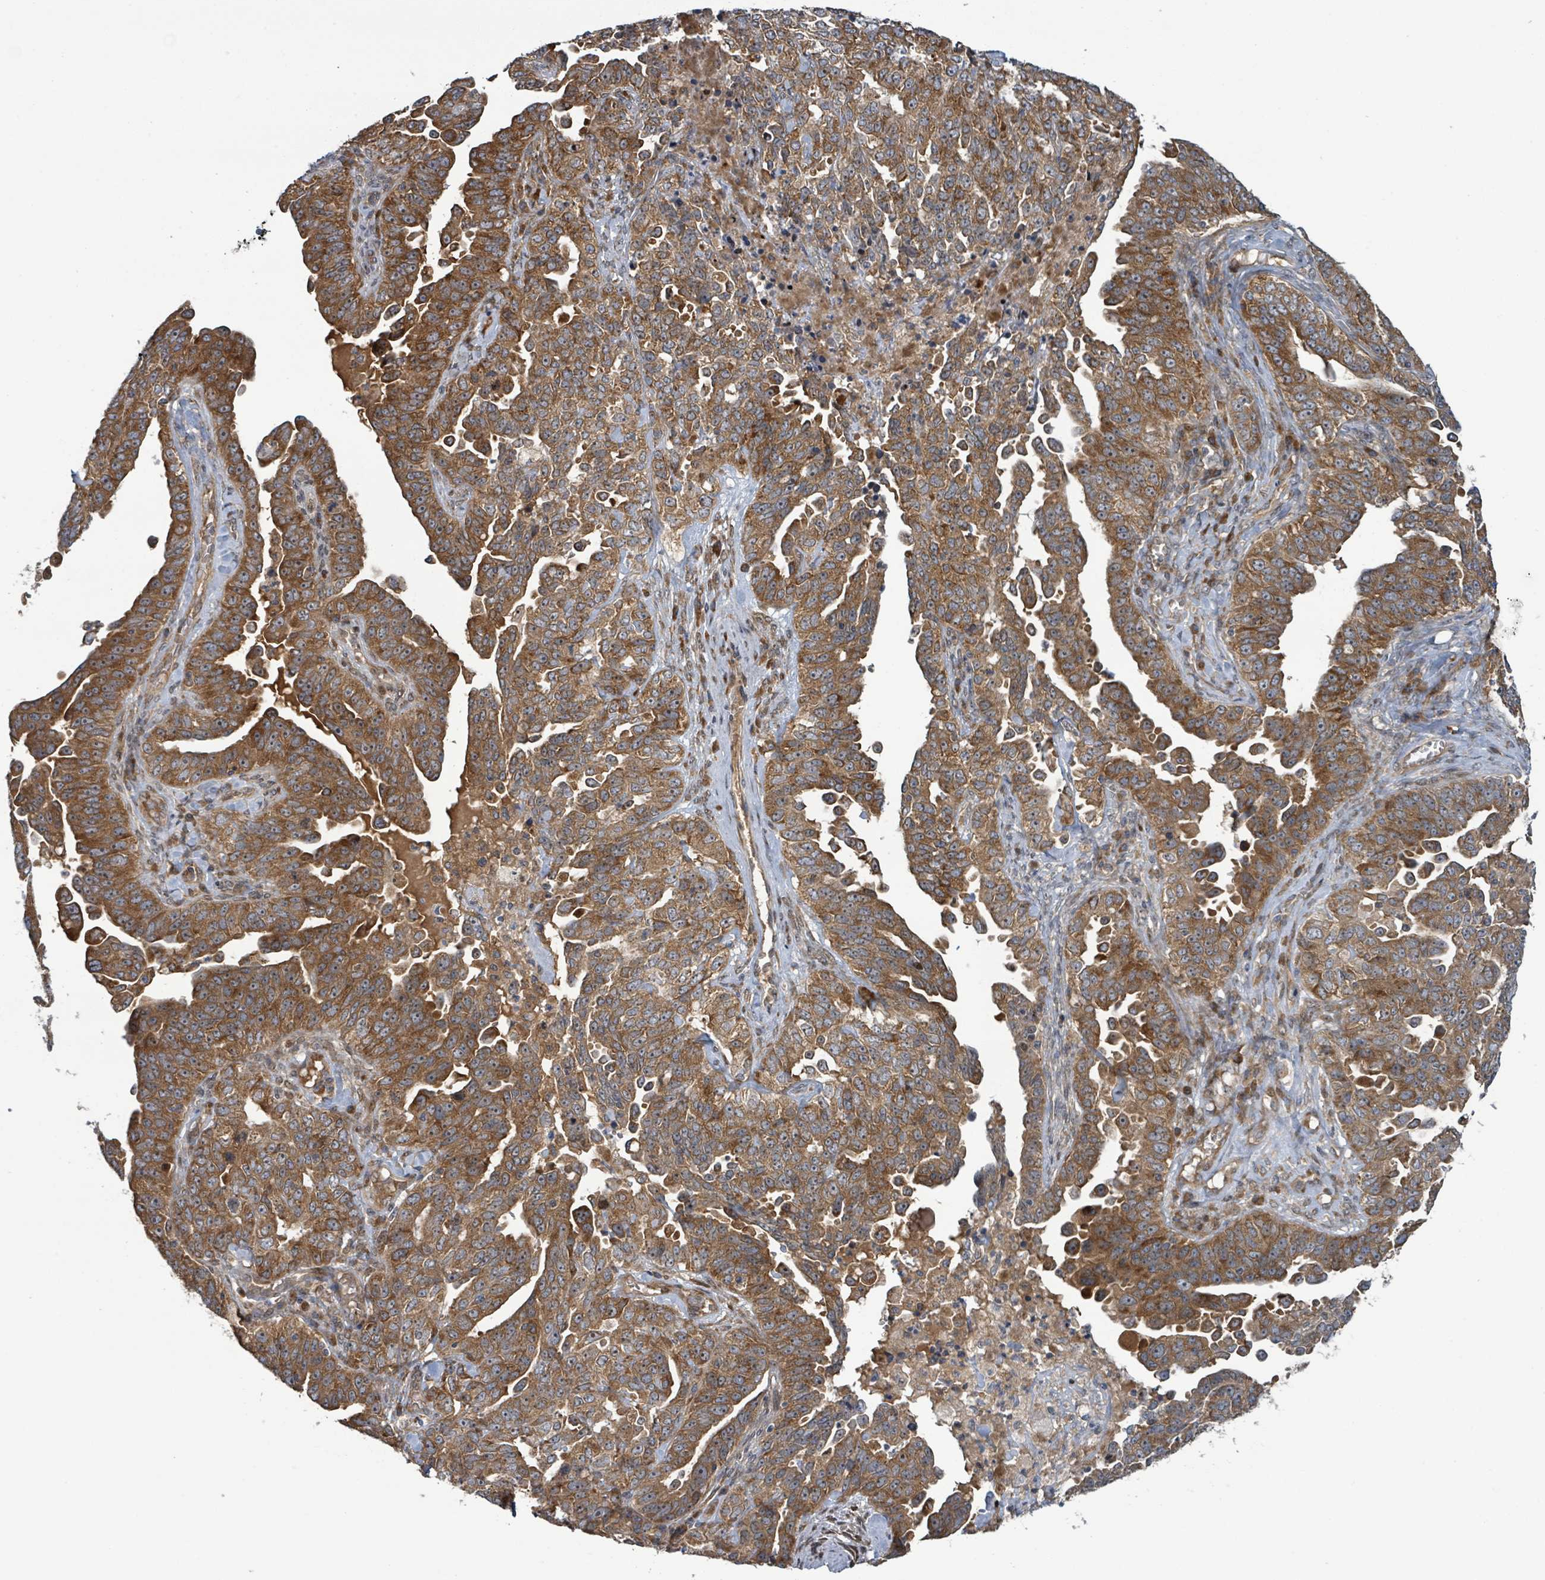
{"staining": {"intensity": "strong", "quantity": ">75%", "location": "cytoplasmic/membranous,nuclear"}, "tissue": "ovarian cancer", "cell_type": "Tumor cells", "image_type": "cancer", "snomed": [{"axis": "morphology", "description": "Carcinoma, endometroid"}, {"axis": "topography", "description": "Ovary"}], "caption": "Immunohistochemical staining of ovarian endometroid carcinoma shows high levels of strong cytoplasmic/membranous and nuclear protein positivity in about >75% of tumor cells.", "gene": "OR51E1", "patient": {"sex": "female", "age": 62}}